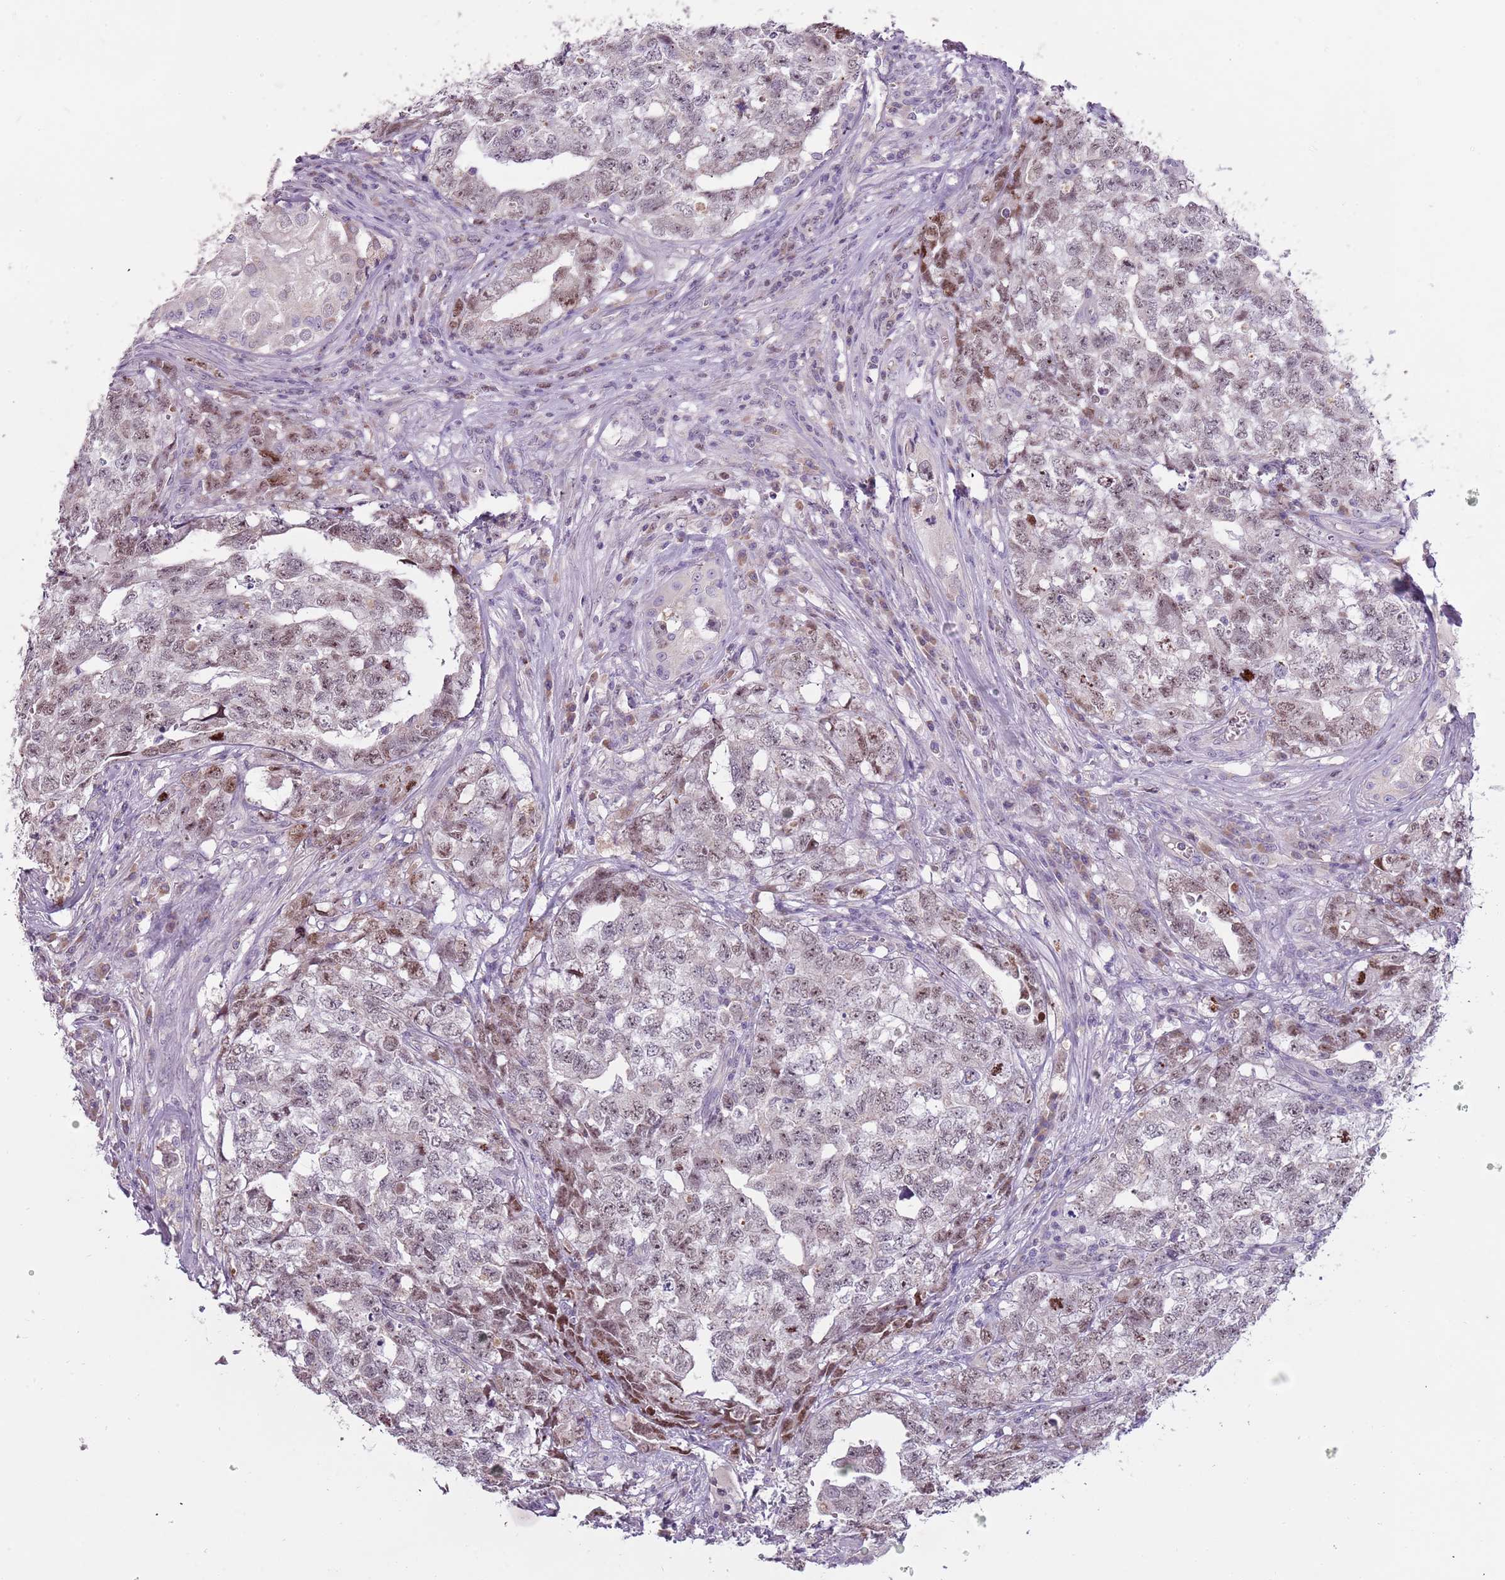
{"staining": {"intensity": "moderate", "quantity": "25%-75%", "location": "nuclear"}, "tissue": "testis cancer", "cell_type": "Tumor cells", "image_type": "cancer", "snomed": [{"axis": "morphology", "description": "Carcinoma, Embryonal, NOS"}, {"axis": "topography", "description": "Testis"}], "caption": "Immunohistochemistry (IHC) staining of embryonal carcinoma (testis), which displays medium levels of moderate nuclear expression in about 25%-75% of tumor cells indicating moderate nuclear protein positivity. The staining was performed using DAB (3,3'-diaminobenzidine) (brown) for protein detection and nuclei were counterstained in hematoxylin (blue).", "gene": "SYS1", "patient": {"sex": "male", "age": 31}}